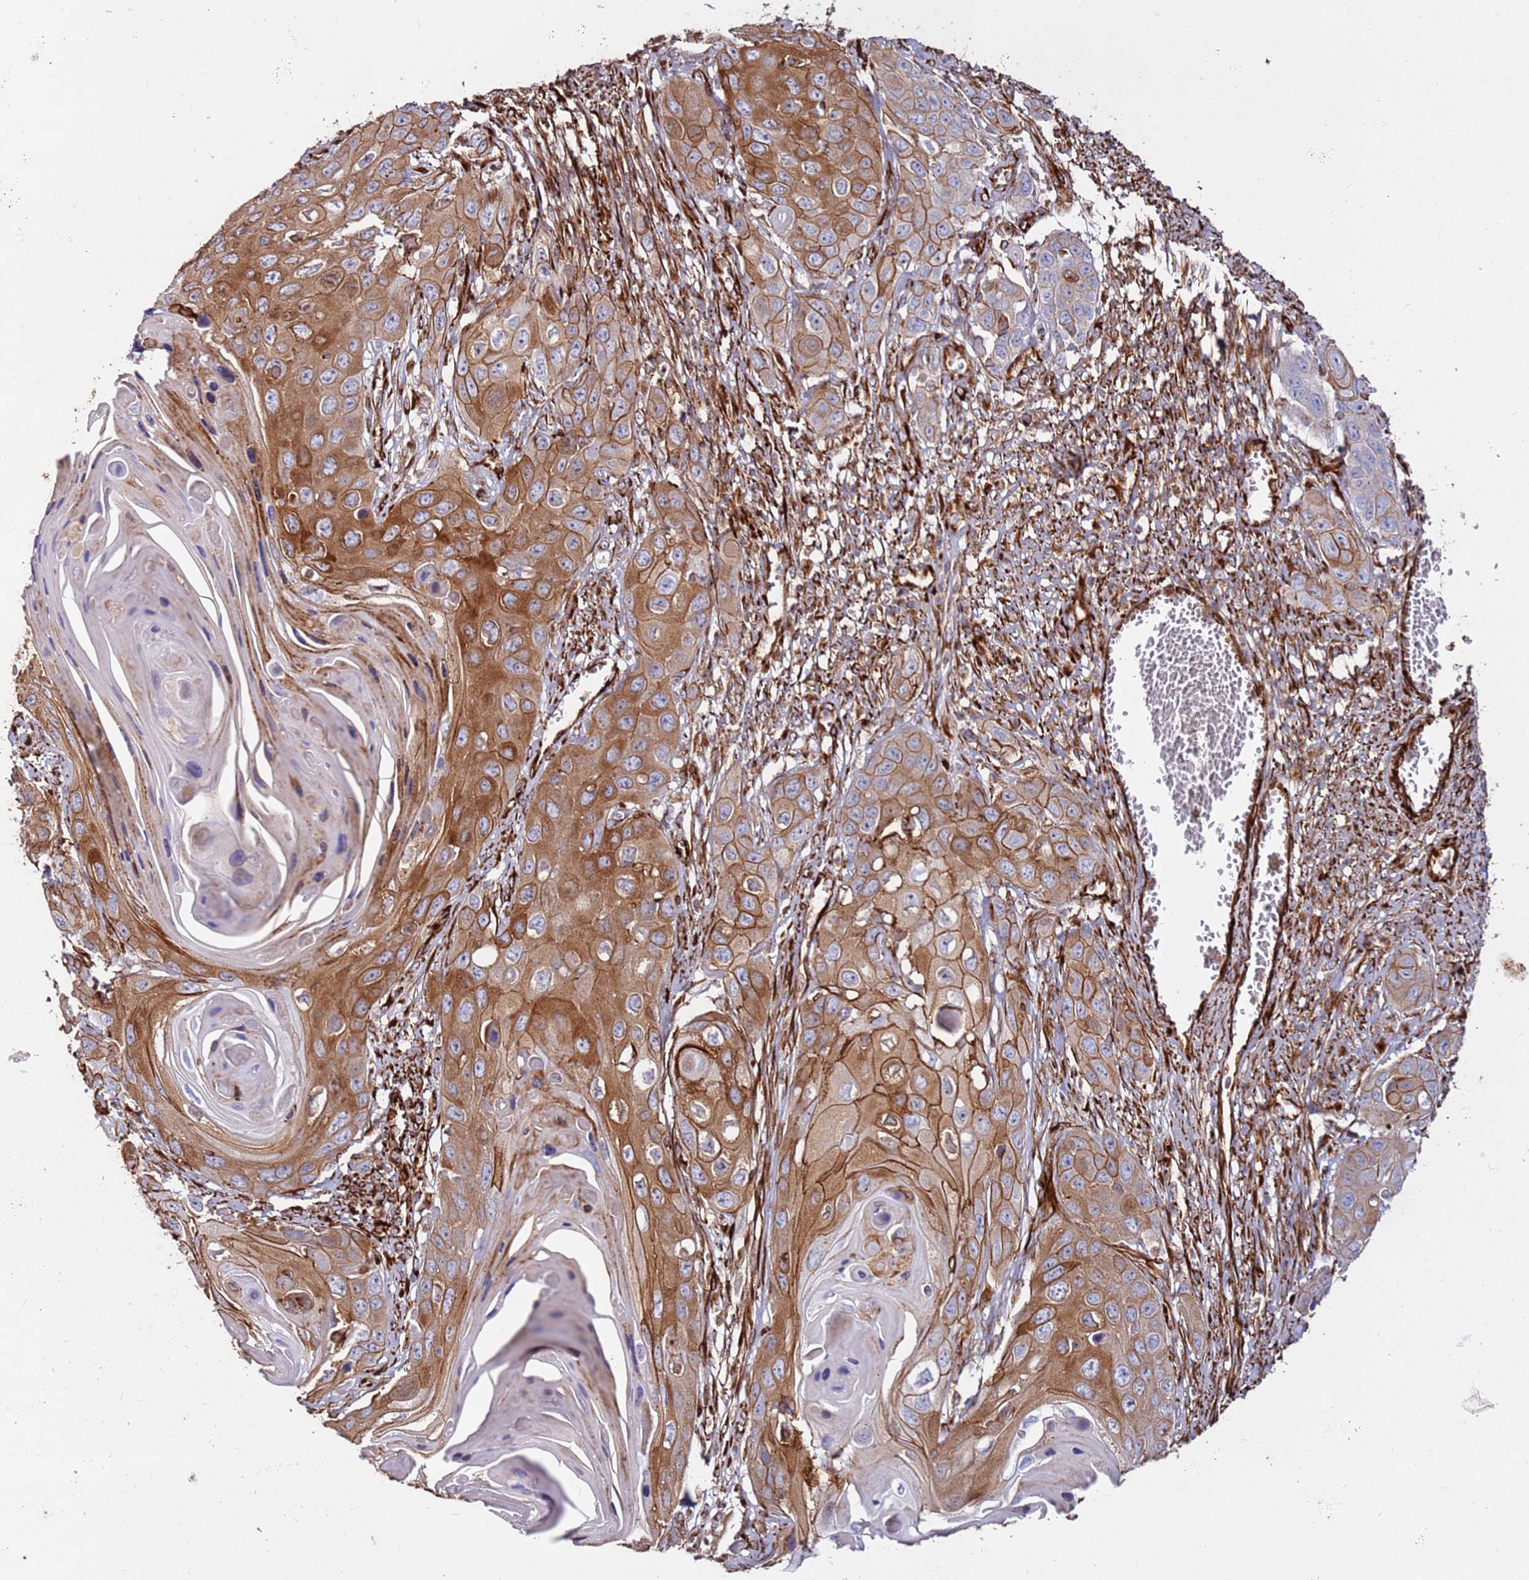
{"staining": {"intensity": "moderate", "quantity": ">75%", "location": "cytoplasmic/membranous"}, "tissue": "skin cancer", "cell_type": "Tumor cells", "image_type": "cancer", "snomed": [{"axis": "morphology", "description": "Squamous cell carcinoma, NOS"}, {"axis": "topography", "description": "Skin"}], "caption": "IHC (DAB) staining of human squamous cell carcinoma (skin) displays moderate cytoplasmic/membranous protein staining in approximately >75% of tumor cells.", "gene": "MRGPRE", "patient": {"sex": "male", "age": 55}}